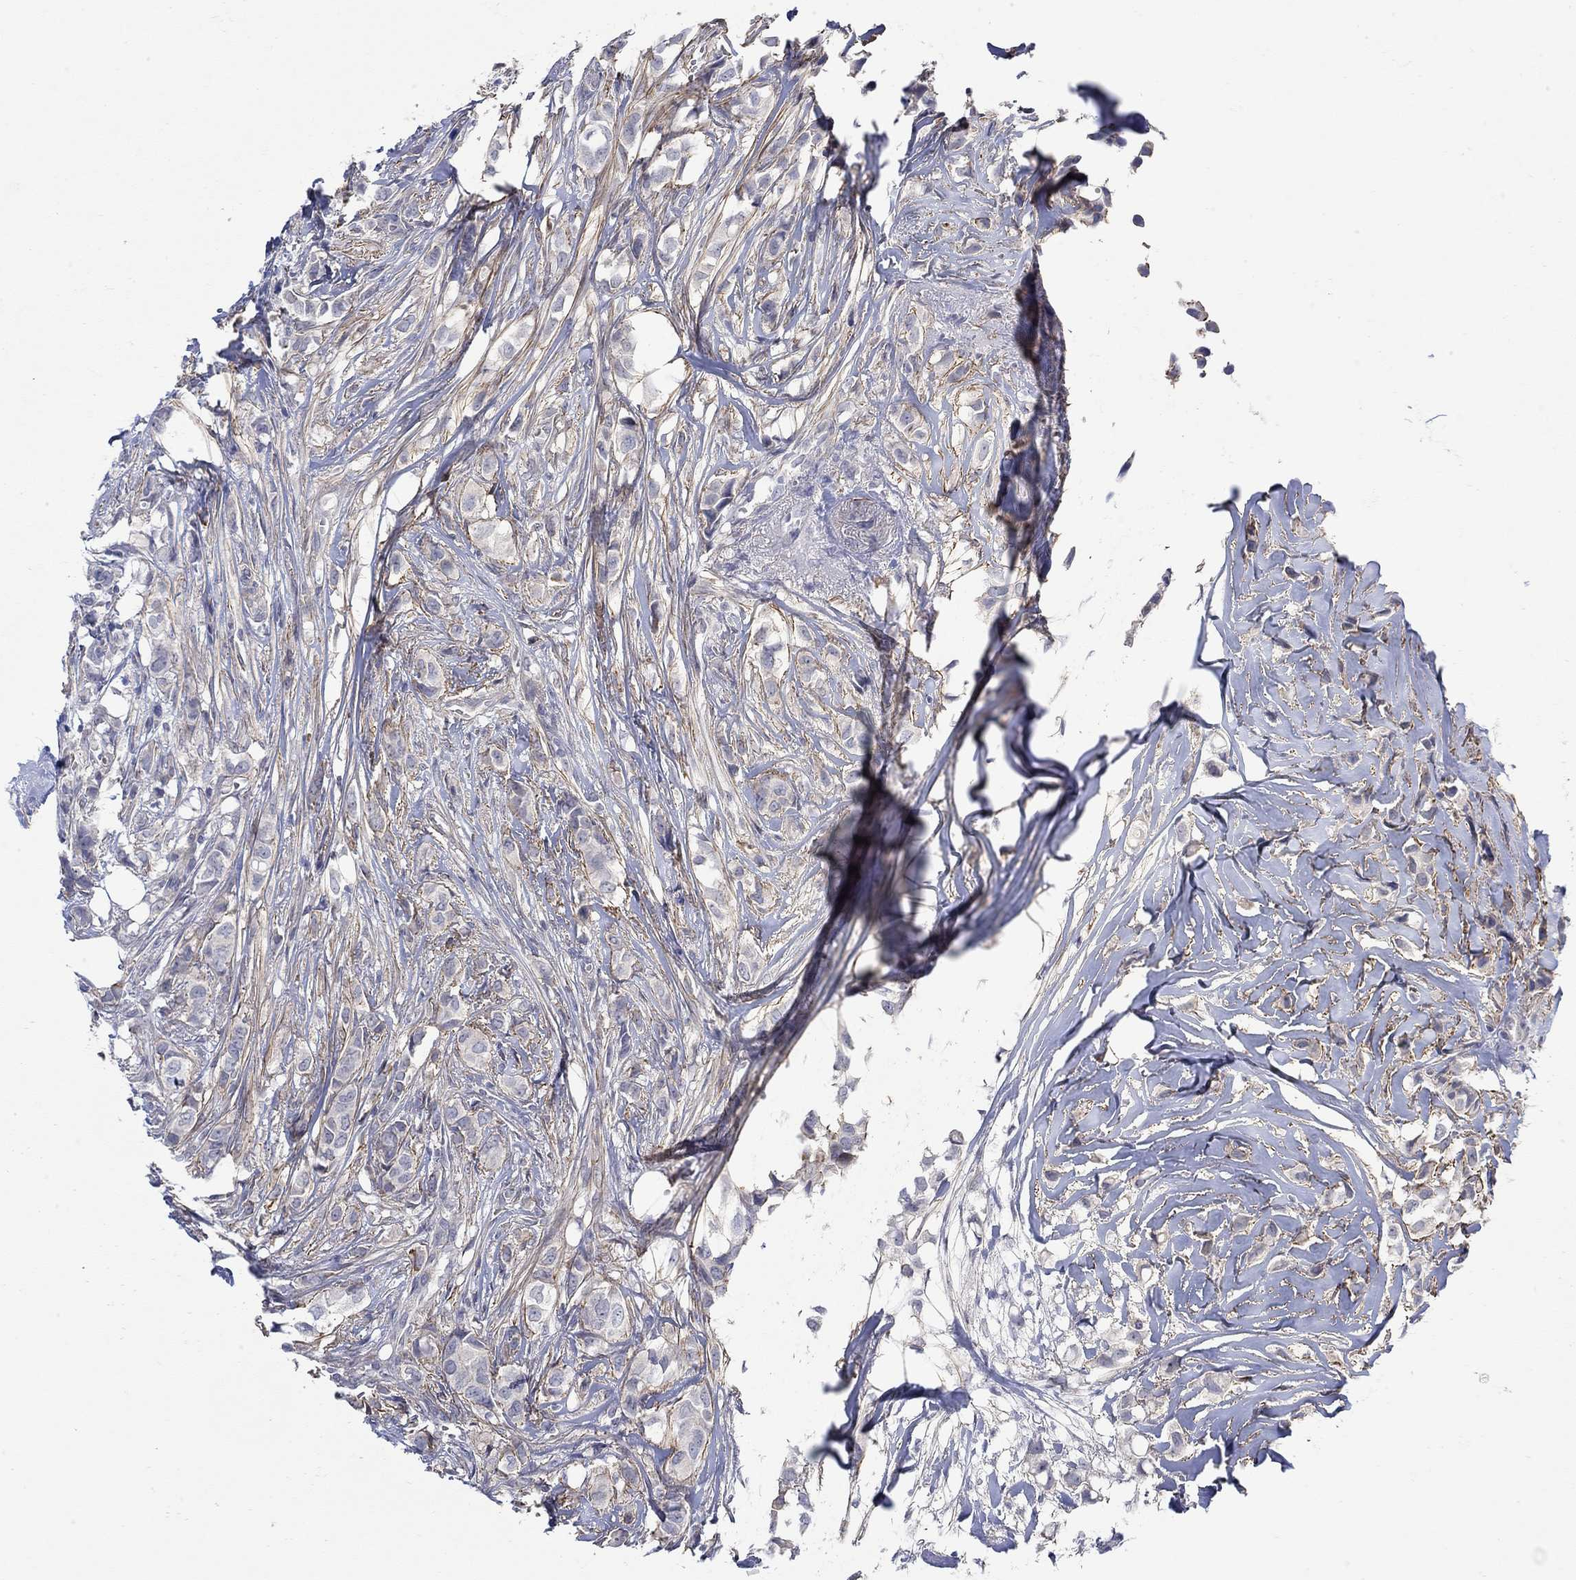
{"staining": {"intensity": "weak", "quantity": "<25%", "location": "cytoplasmic/membranous"}, "tissue": "breast cancer", "cell_type": "Tumor cells", "image_type": "cancer", "snomed": [{"axis": "morphology", "description": "Duct carcinoma"}, {"axis": "topography", "description": "Breast"}], "caption": "Immunohistochemistry of breast cancer (infiltrating ductal carcinoma) displays no staining in tumor cells.", "gene": "SCN7A", "patient": {"sex": "female", "age": 85}}